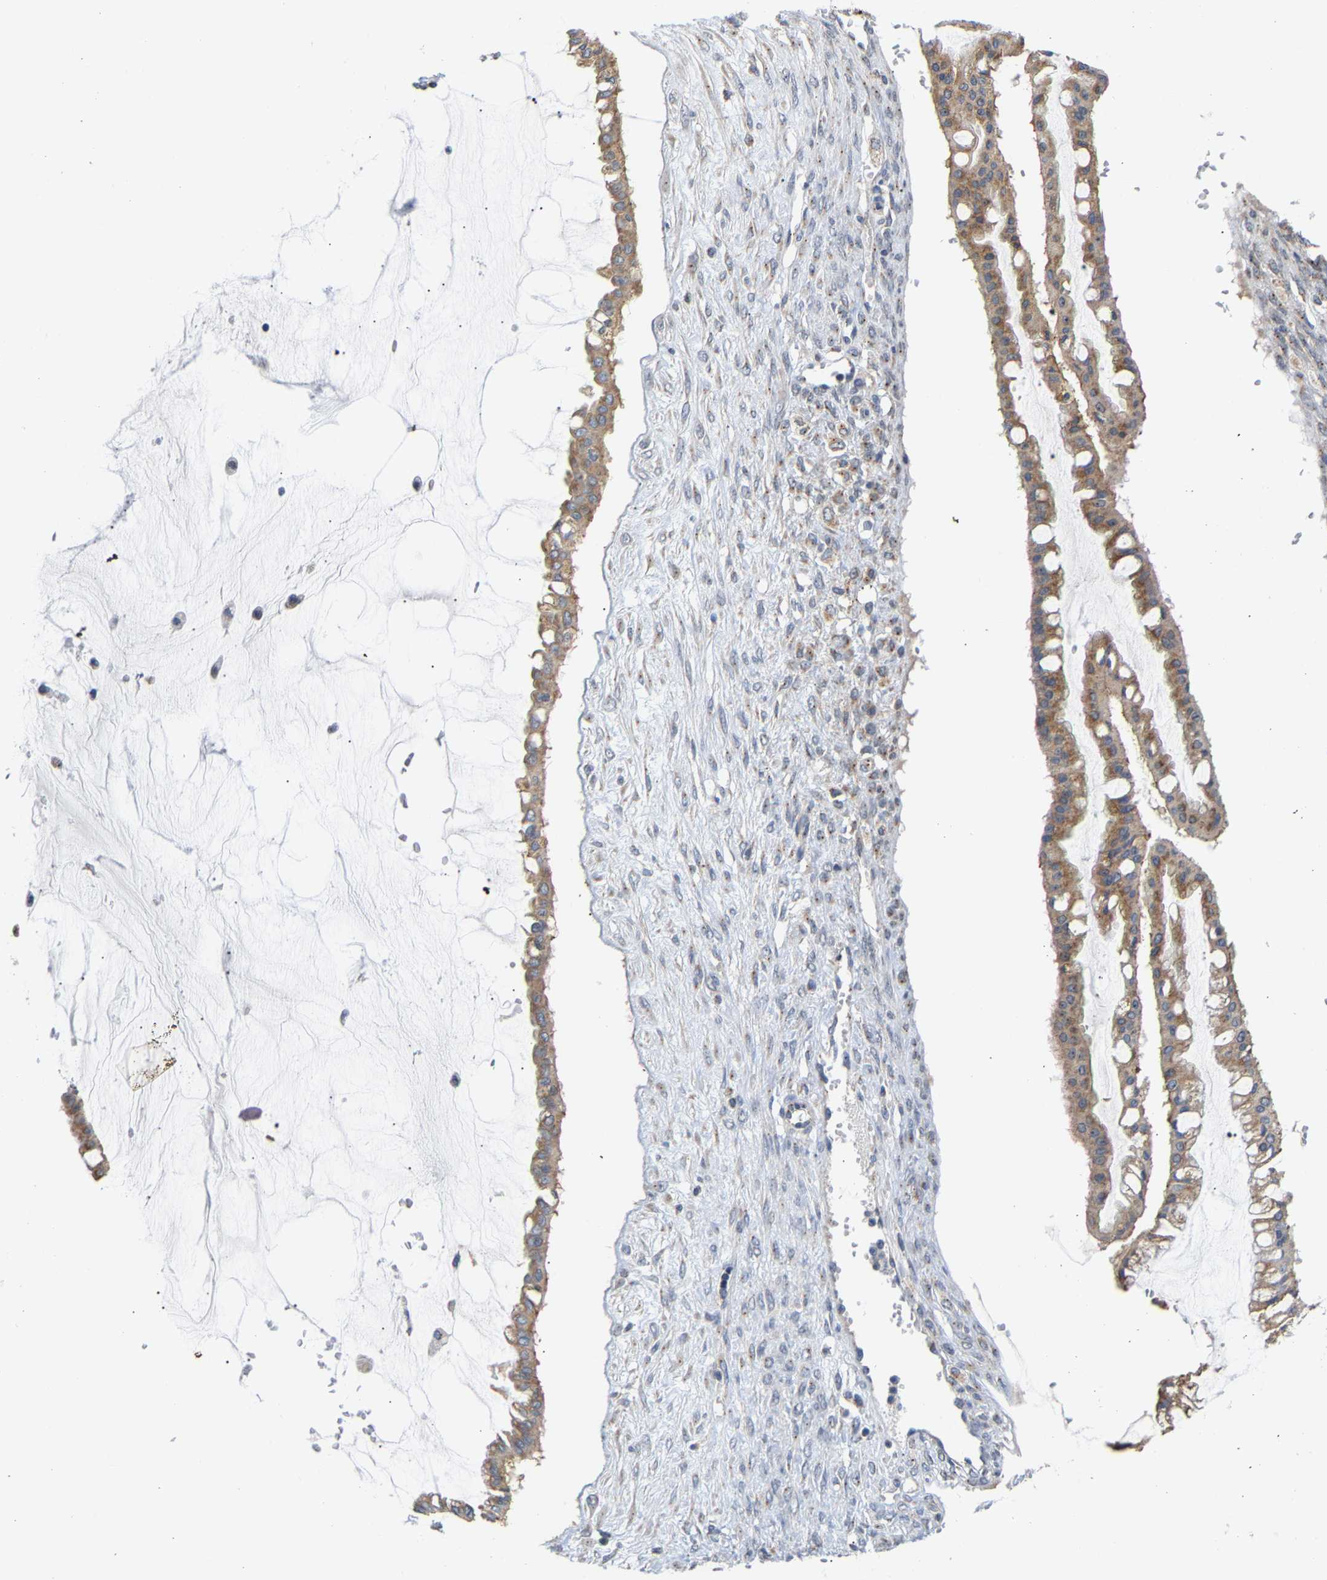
{"staining": {"intensity": "moderate", "quantity": ">75%", "location": "cytoplasmic/membranous"}, "tissue": "ovarian cancer", "cell_type": "Tumor cells", "image_type": "cancer", "snomed": [{"axis": "morphology", "description": "Cystadenocarcinoma, mucinous, NOS"}, {"axis": "topography", "description": "Ovary"}], "caption": "IHC staining of ovarian cancer, which exhibits medium levels of moderate cytoplasmic/membranous expression in approximately >75% of tumor cells indicating moderate cytoplasmic/membranous protein staining. The staining was performed using DAB (brown) for protein detection and nuclei were counterstained in hematoxylin (blue).", "gene": "PCNT", "patient": {"sex": "female", "age": 73}}